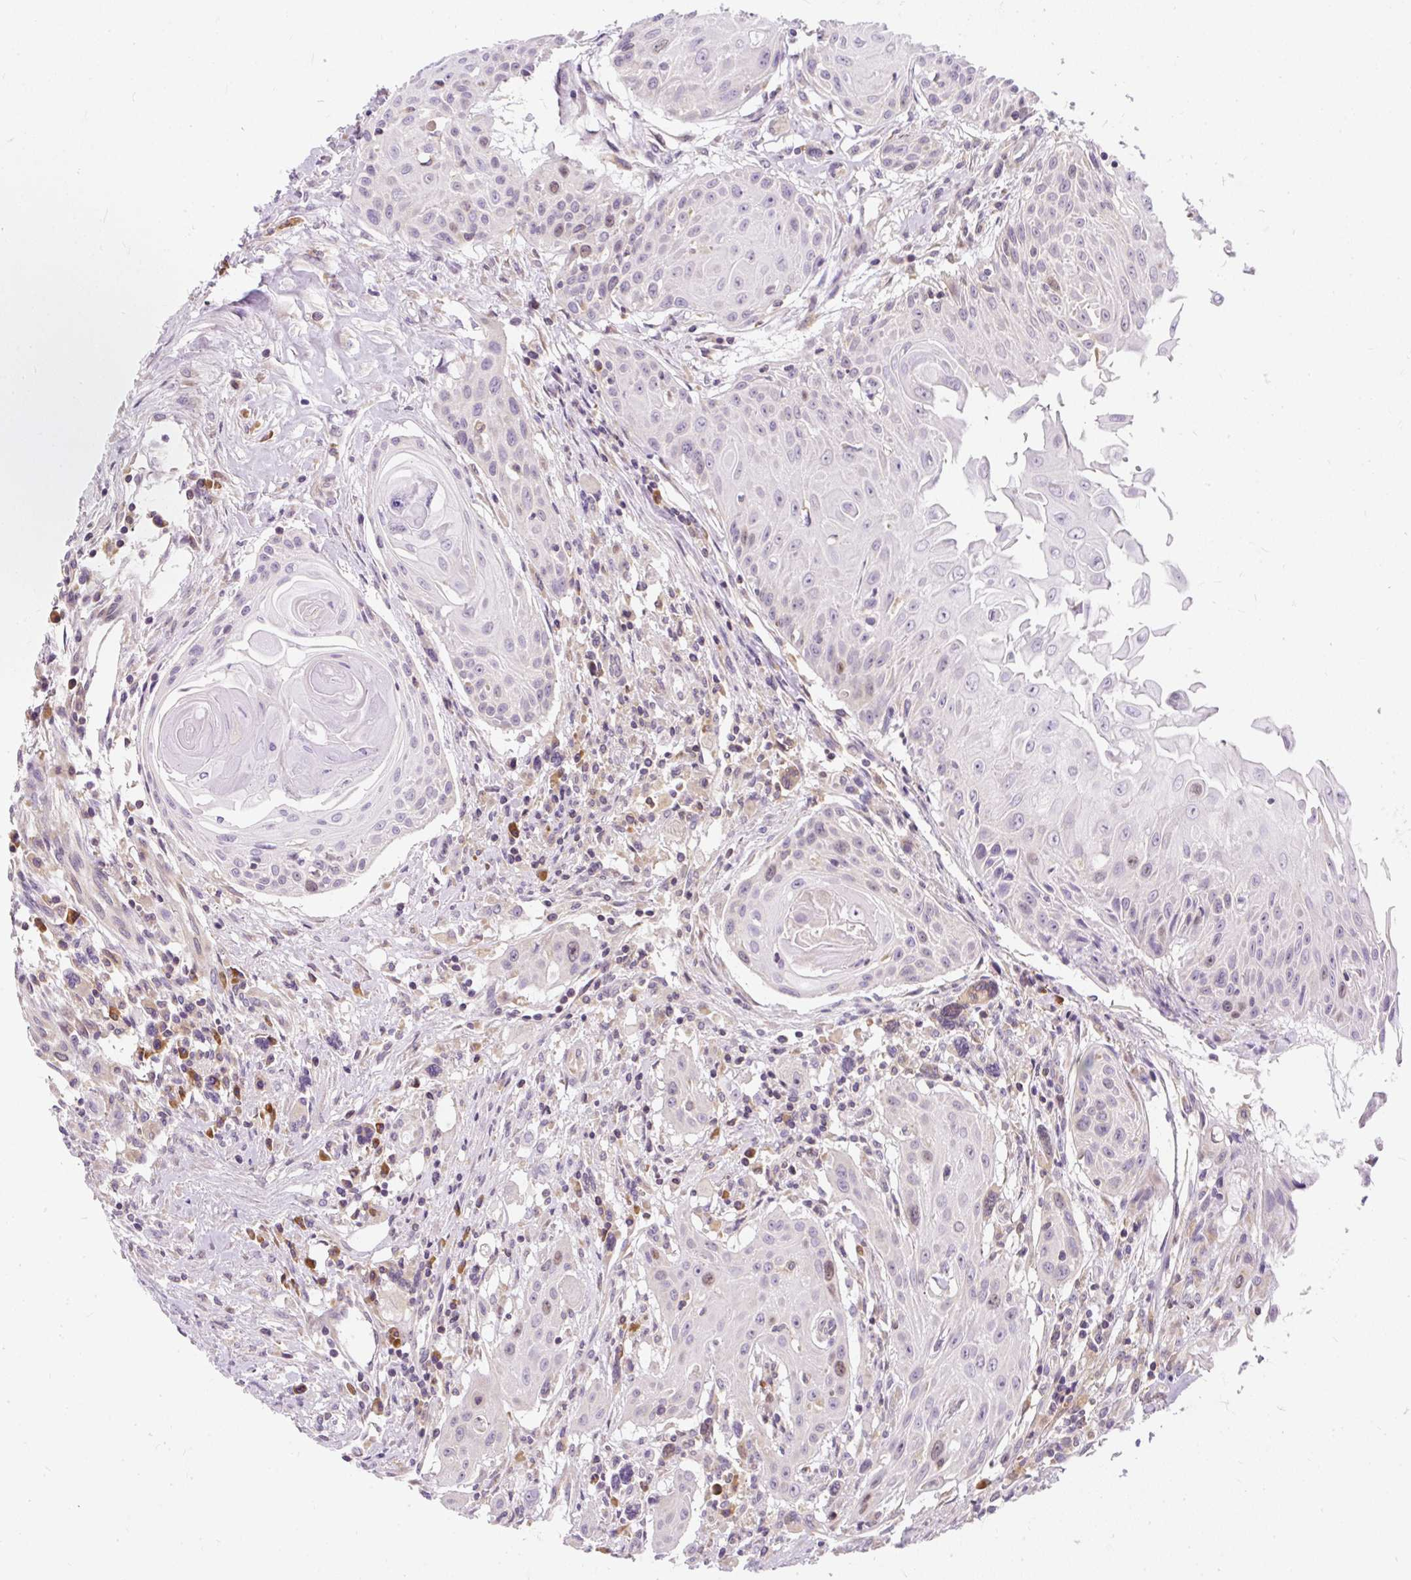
{"staining": {"intensity": "weak", "quantity": "<25%", "location": "nuclear"}, "tissue": "head and neck cancer", "cell_type": "Tumor cells", "image_type": "cancer", "snomed": [{"axis": "morphology", "description": "Squamous cell carcinoma, NOS"}, {"axis": "topography", "description": "Lymph node"}, {"axis": "topography", "description": "Salivary gland"}, {"axis": "topography", "description": "Head-Neck"}], "caption": "Human head and neck cancer stained for a protein using immunohistochemistry demonstrates no staining in tumor cells.", "gene": "CYP20A1", "patient": {"sex": "female", "age": 74}}